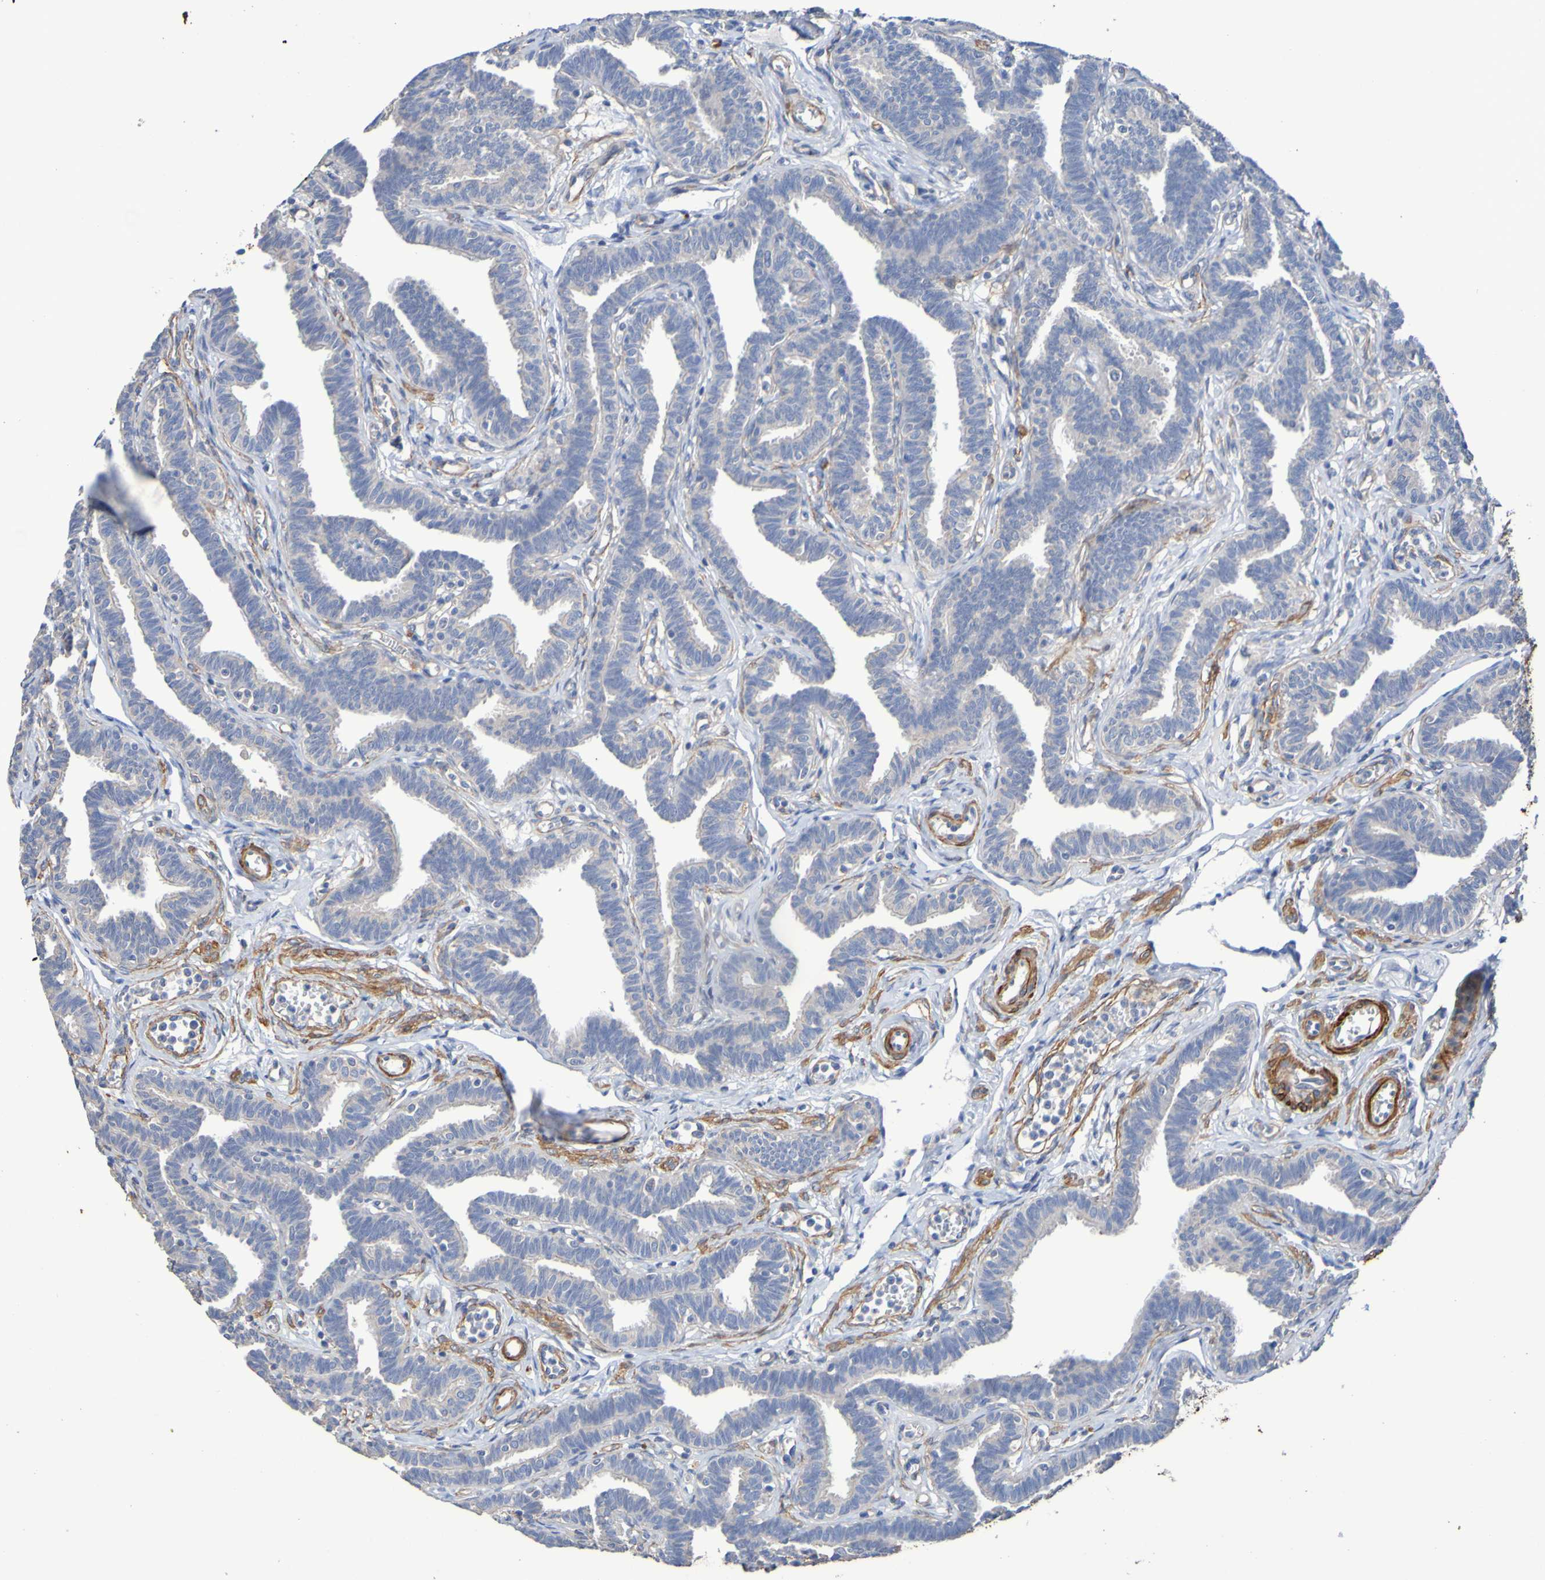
{"staining": {"intensity": "weak", "quantity": "25%-75%", "location": "cytoplasmic/membranous"}, "tissue": "fallopian tube", "cell_type": "Glandular cells", "image_type": "normal", "snomed": [{"axis": "morphology", "description": "Normal tissue, NOS"}, {"axis": "topography", "description": "Fallopian tube"}, {"axis": "topography", "description": "Ovary"}], "caption": "Glandular cells exhibit low levels of weak cytoplasmic/membranous staining in approximately 25%-75% of cells in unremarkable human fallopian tube.", "gene": "SRPRB", "patient": {"sex": "female", "age": 23}}